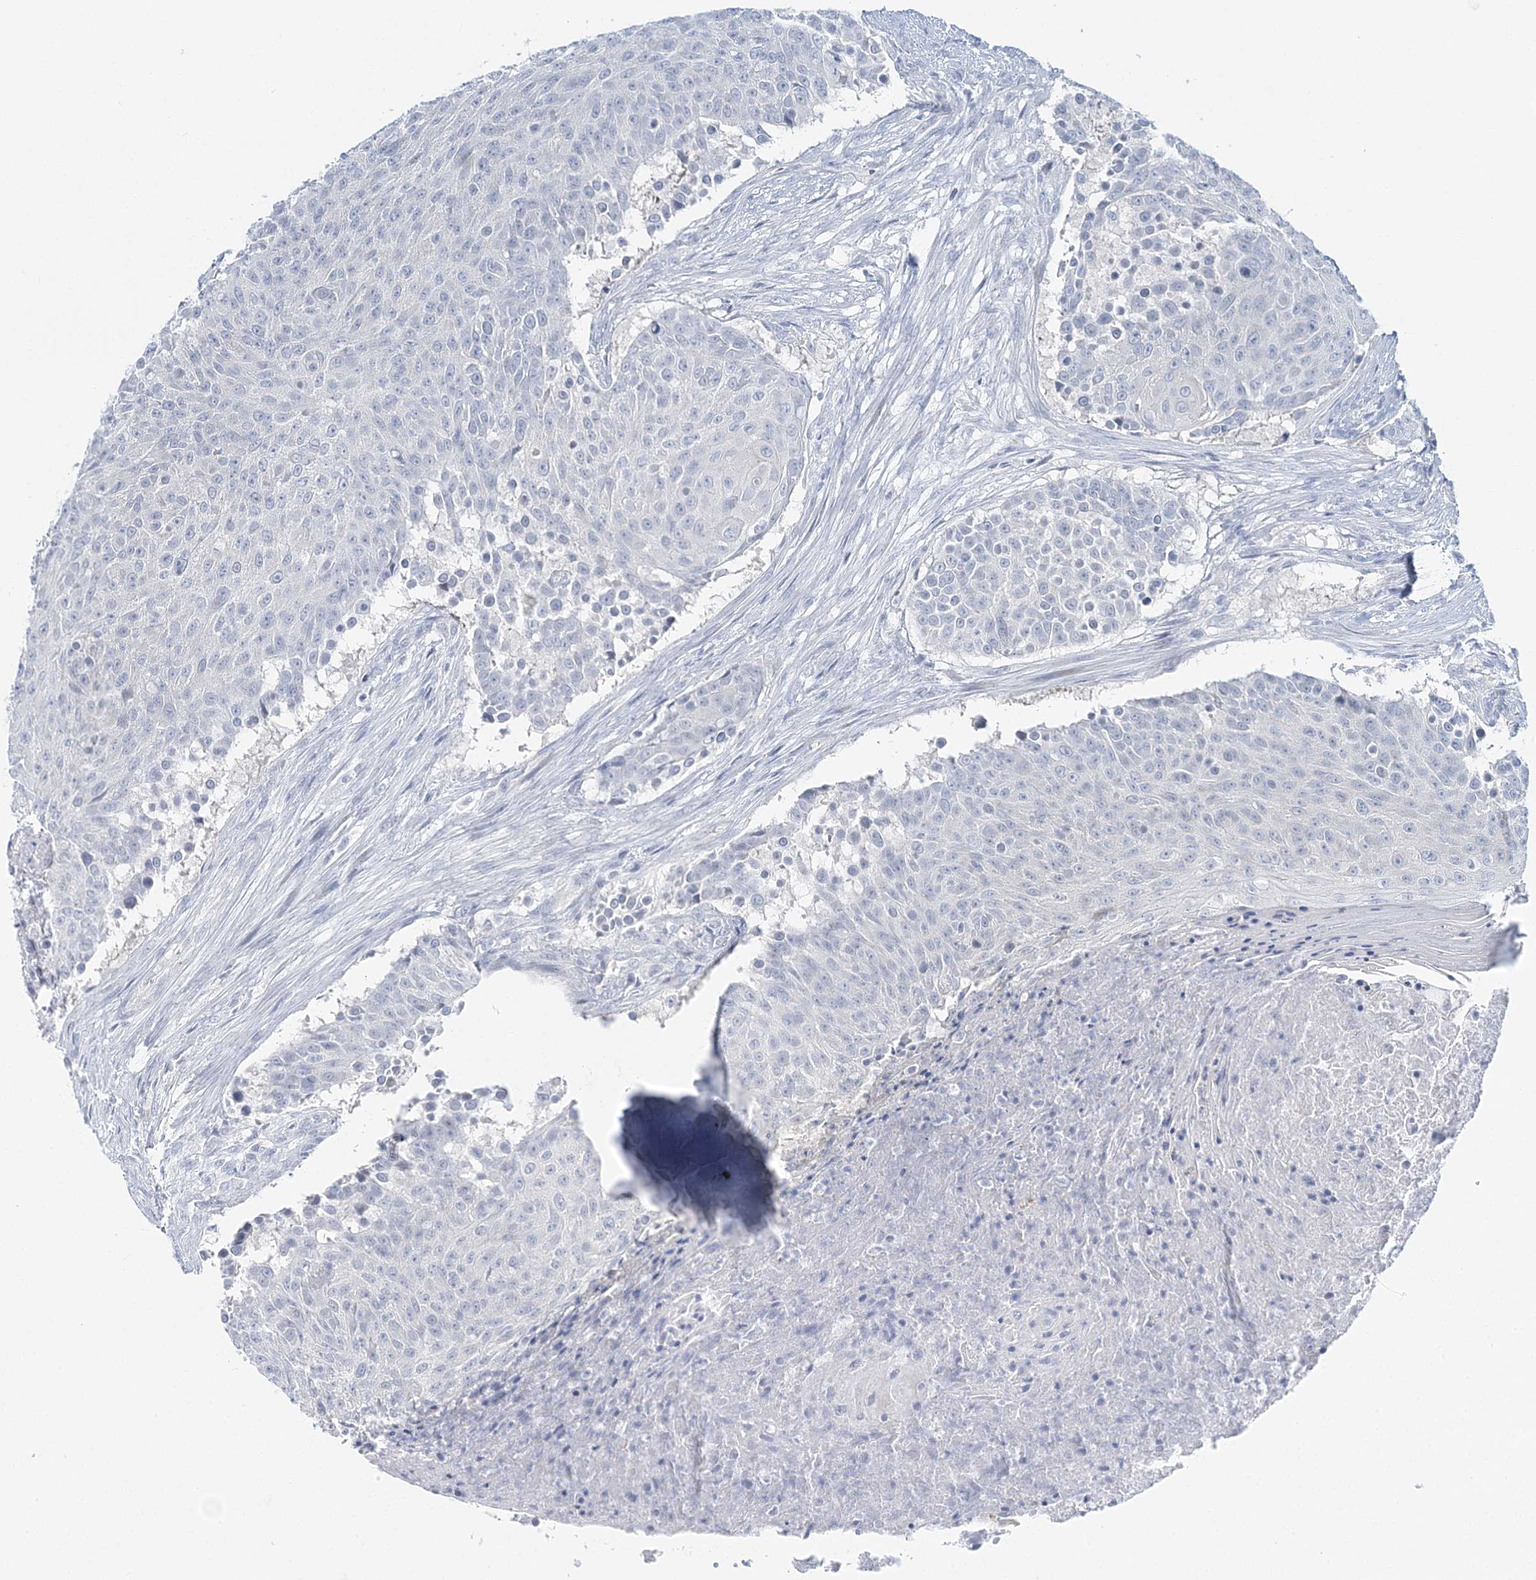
{"staining": {"intensity": "negative", "quantity": "none", "location": "none"}, "tissue": "urothelial cancer", "cell_type": "Tumor cells", "image_type": "cancer", "snomed": [{"axis": "morphology", "description": "Urothelial carcinoma, High grade"}, {"axis": "topography", "description": "Urinary bladder"}], "caption": "Tumor cells are negative for protein expression in human urothelial cancer.", "gene": "VILL", "patient": {"sex": "female", "age": 63}}